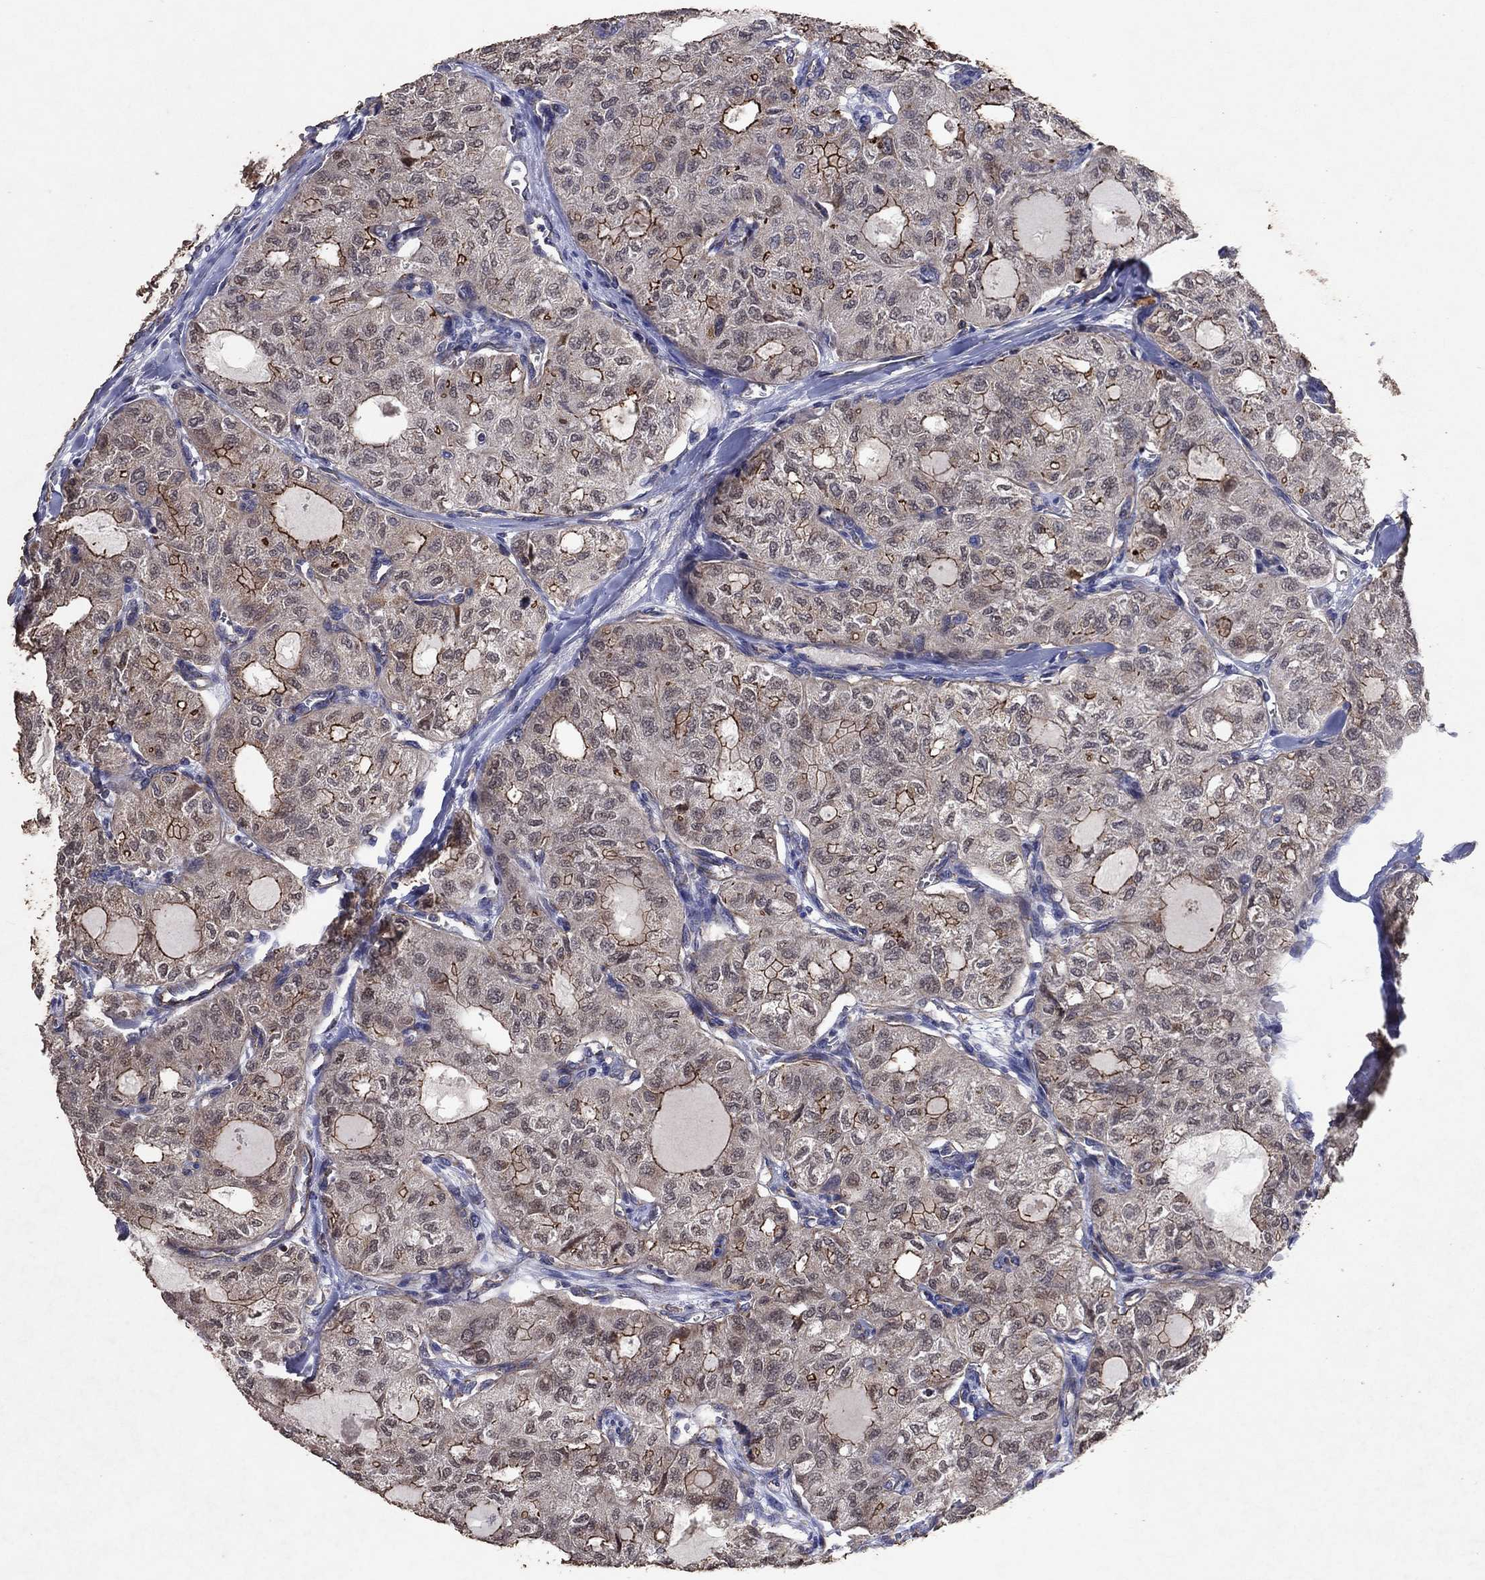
{"staining": {"intensity": "strong", "quantity": "<25%", "location": "cytoplasmic/membranous"}, "tissue": "thyroid cancer", "cell_type": "Tumor cells", "image_type": "cancer", "snomed": [{"axis": "morphology", "description": "Follicular adenoma carcinoma, NOS"}, {"axis": "topography", "description": "Thyroid gland"}], "caption": "Tumor cells reveal strong cytoplasmic/membranous staining in about <25% of cells in thyroid cancer (follicular adenoma carcinoma).", "gene": "FRG1", "patient": {"sex": "male", "age": 75}}